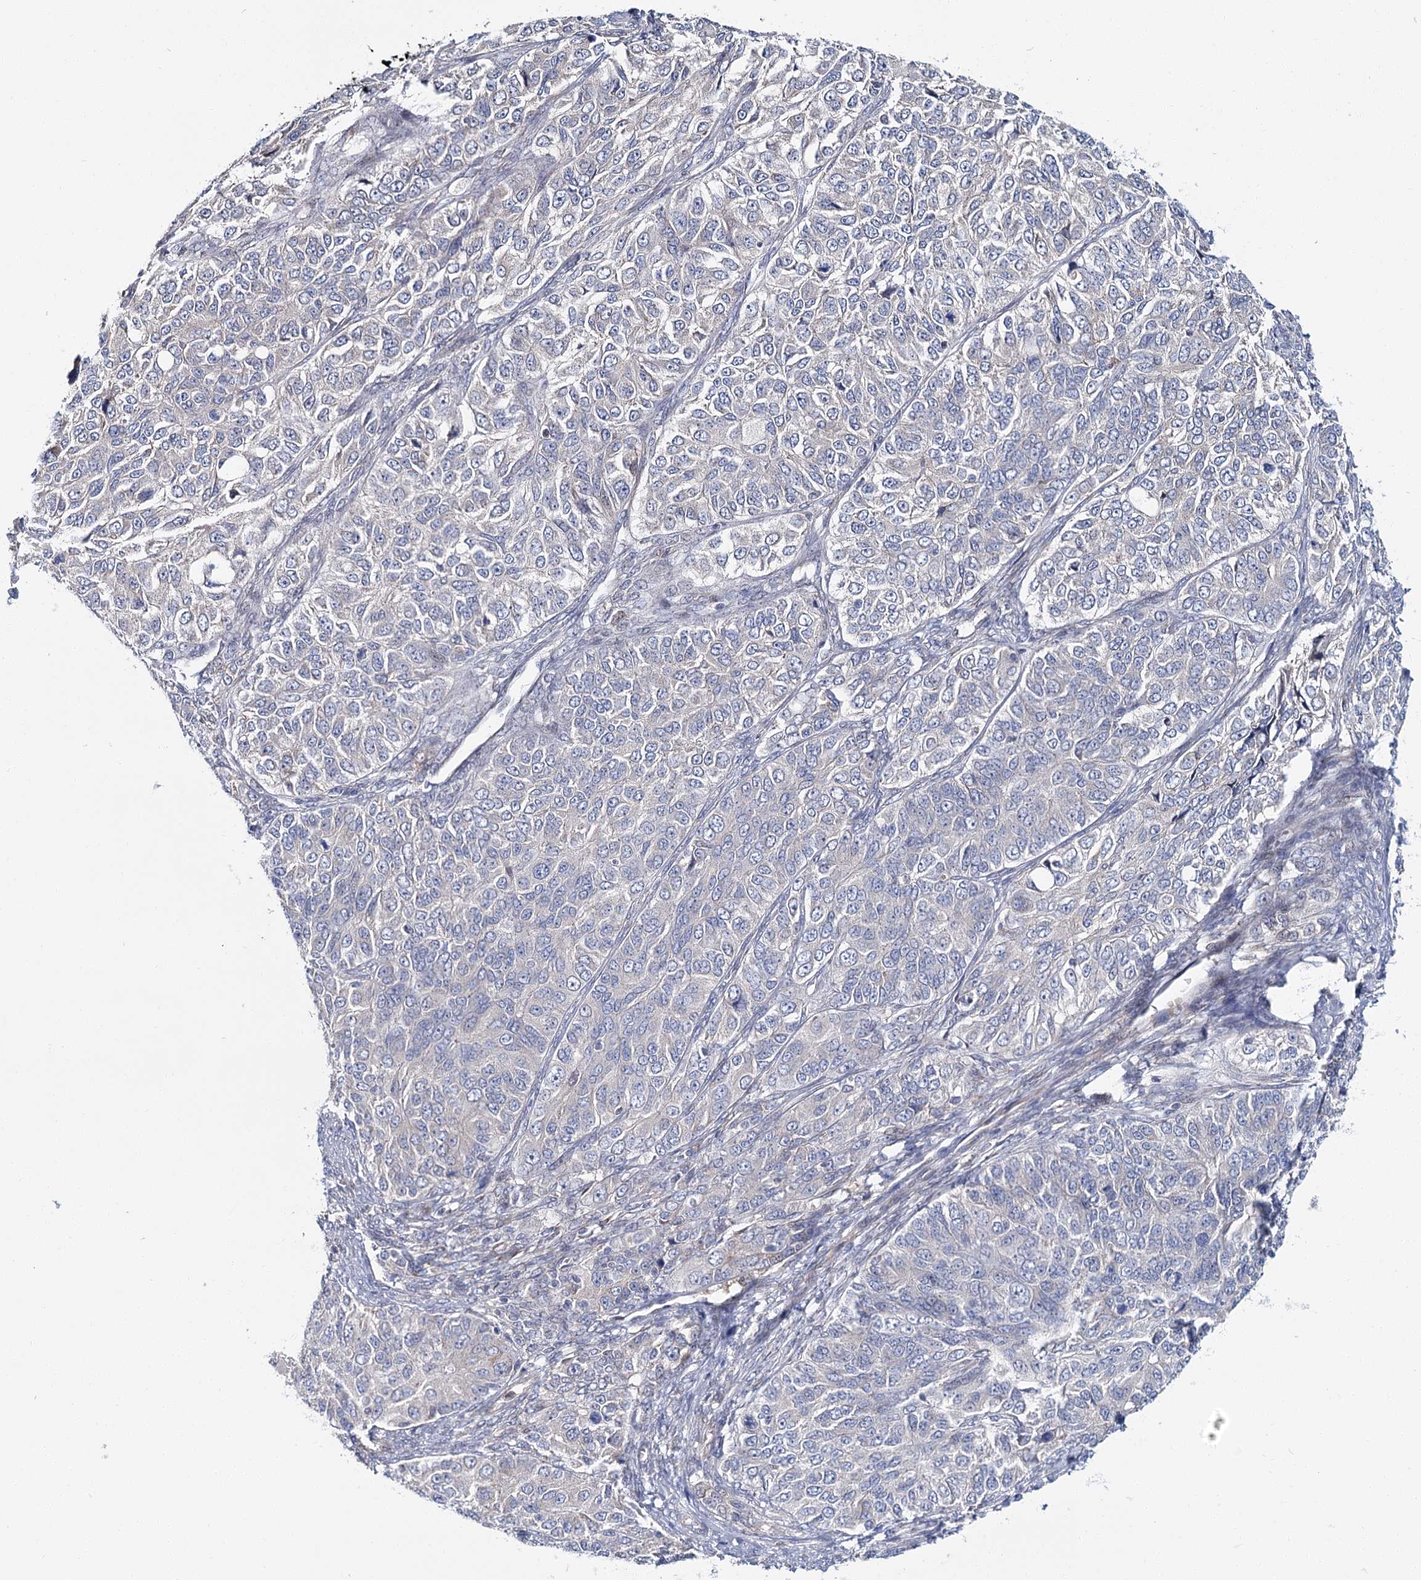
{"staining": {"intensity": "negative", "quantity": "none", "location": "none"}, "tissue": "ovarian cancer", "cell_type": "Tumor cells", "image_type": "cancer", "snomed": [{"axis": "morphology", "description": "Carcinoma, endometroid"}, {"axis": "topography", "description": "Ovary"}], "caption": "Immunohistochemical staining of ovarian endometroid carcinoma demonstrates no significant expression in tumor cells.", "gene": "CPLANE1", "patient": {"sex": "female", "age": 51}}